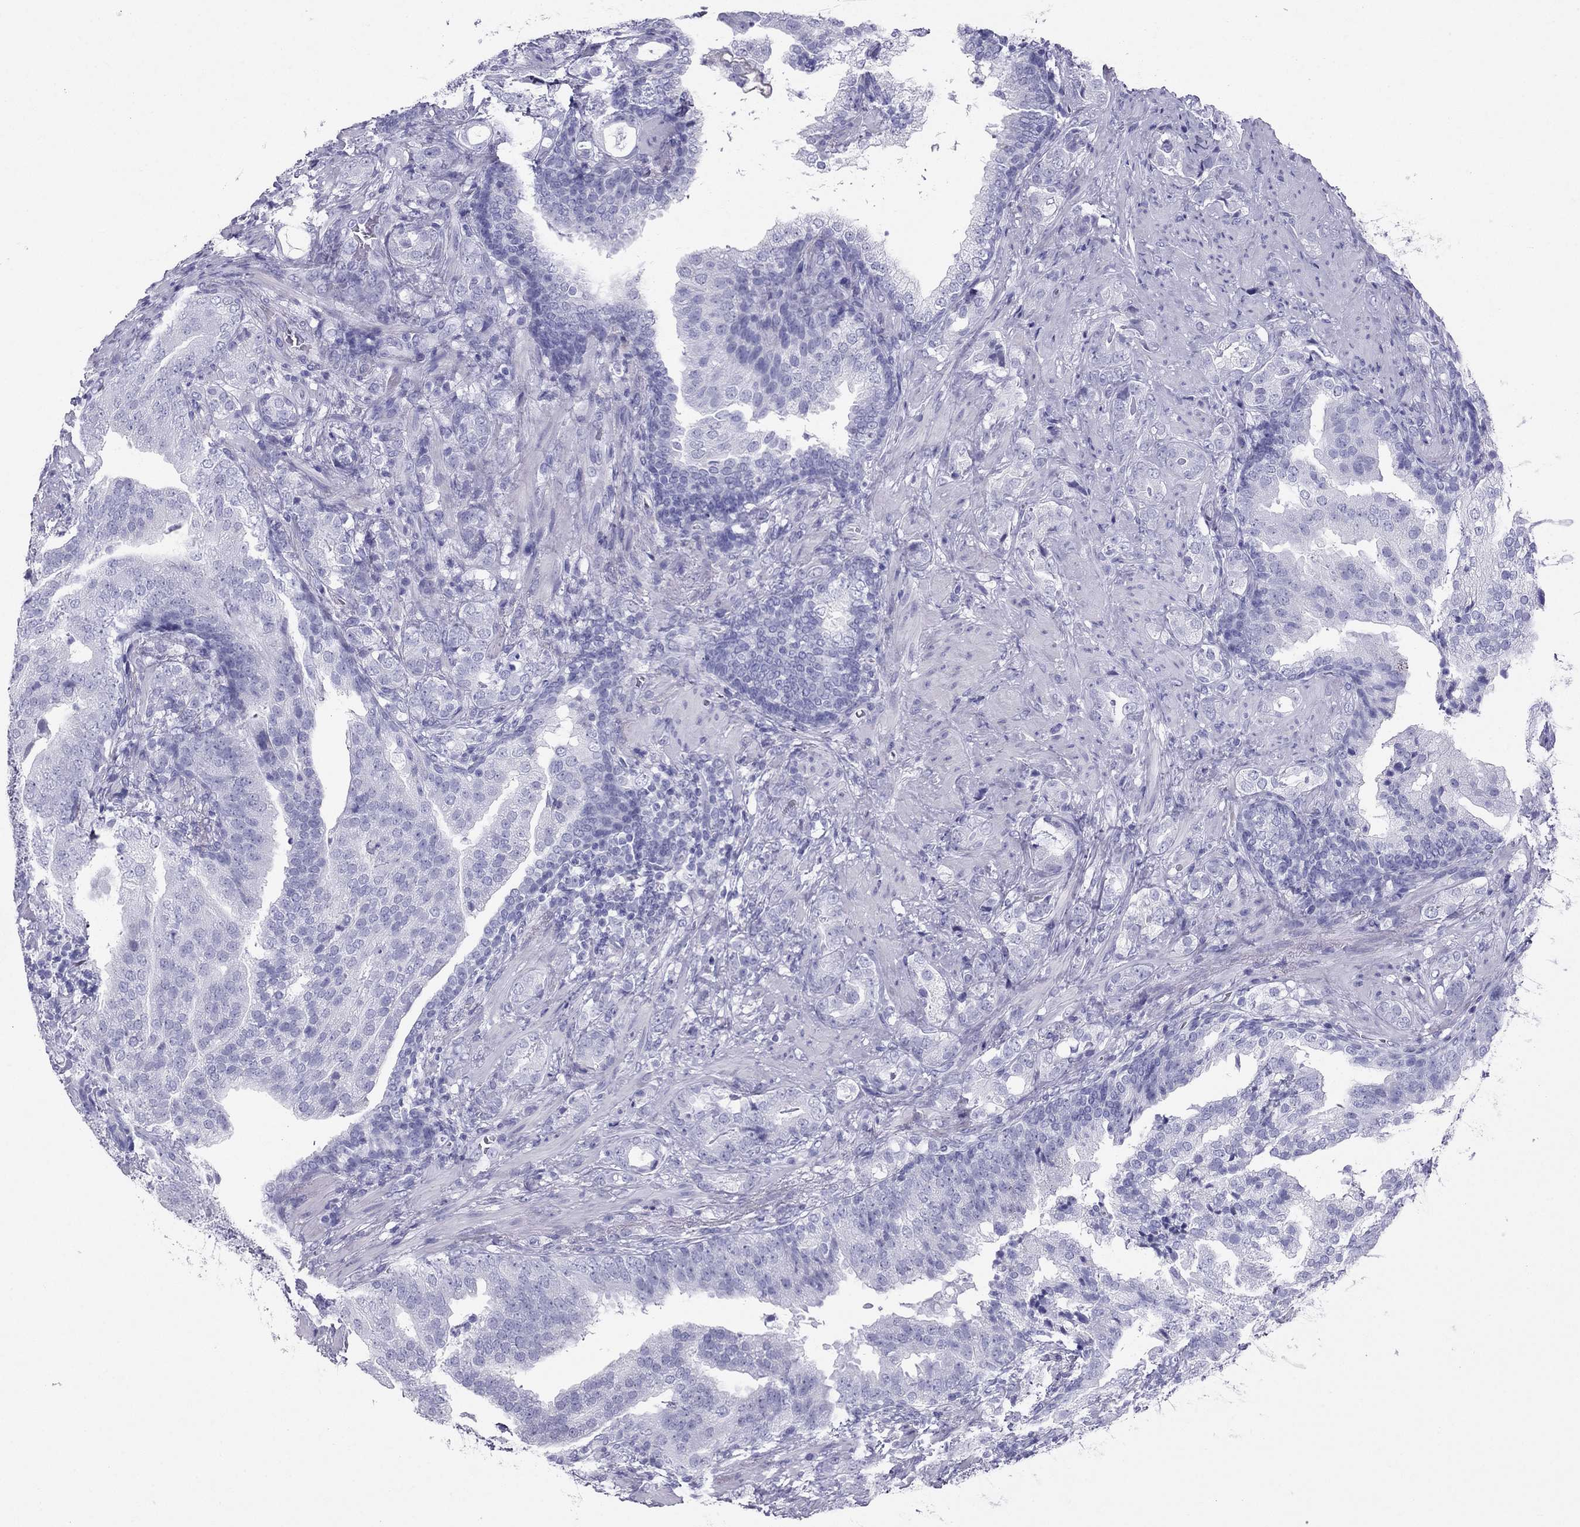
{"staining": {"intensity": "negative", "quantity": "none", "location": "none"}, "tissue": "prostate cancer", "cell_type": "Tumor cells", "image_type": "cancer", "snomed": [{"axis": "morphology", "description": "Adenocarcinoma, NOS"}, {"axis": "topography", "description": "Prostate"}], "caption": "Immunohistochemistry (IHC) of prostate cancer reveals no staining in tumor cells.", "gene": "PDE6A", "patient": {"sex": "male", "age": 57}}